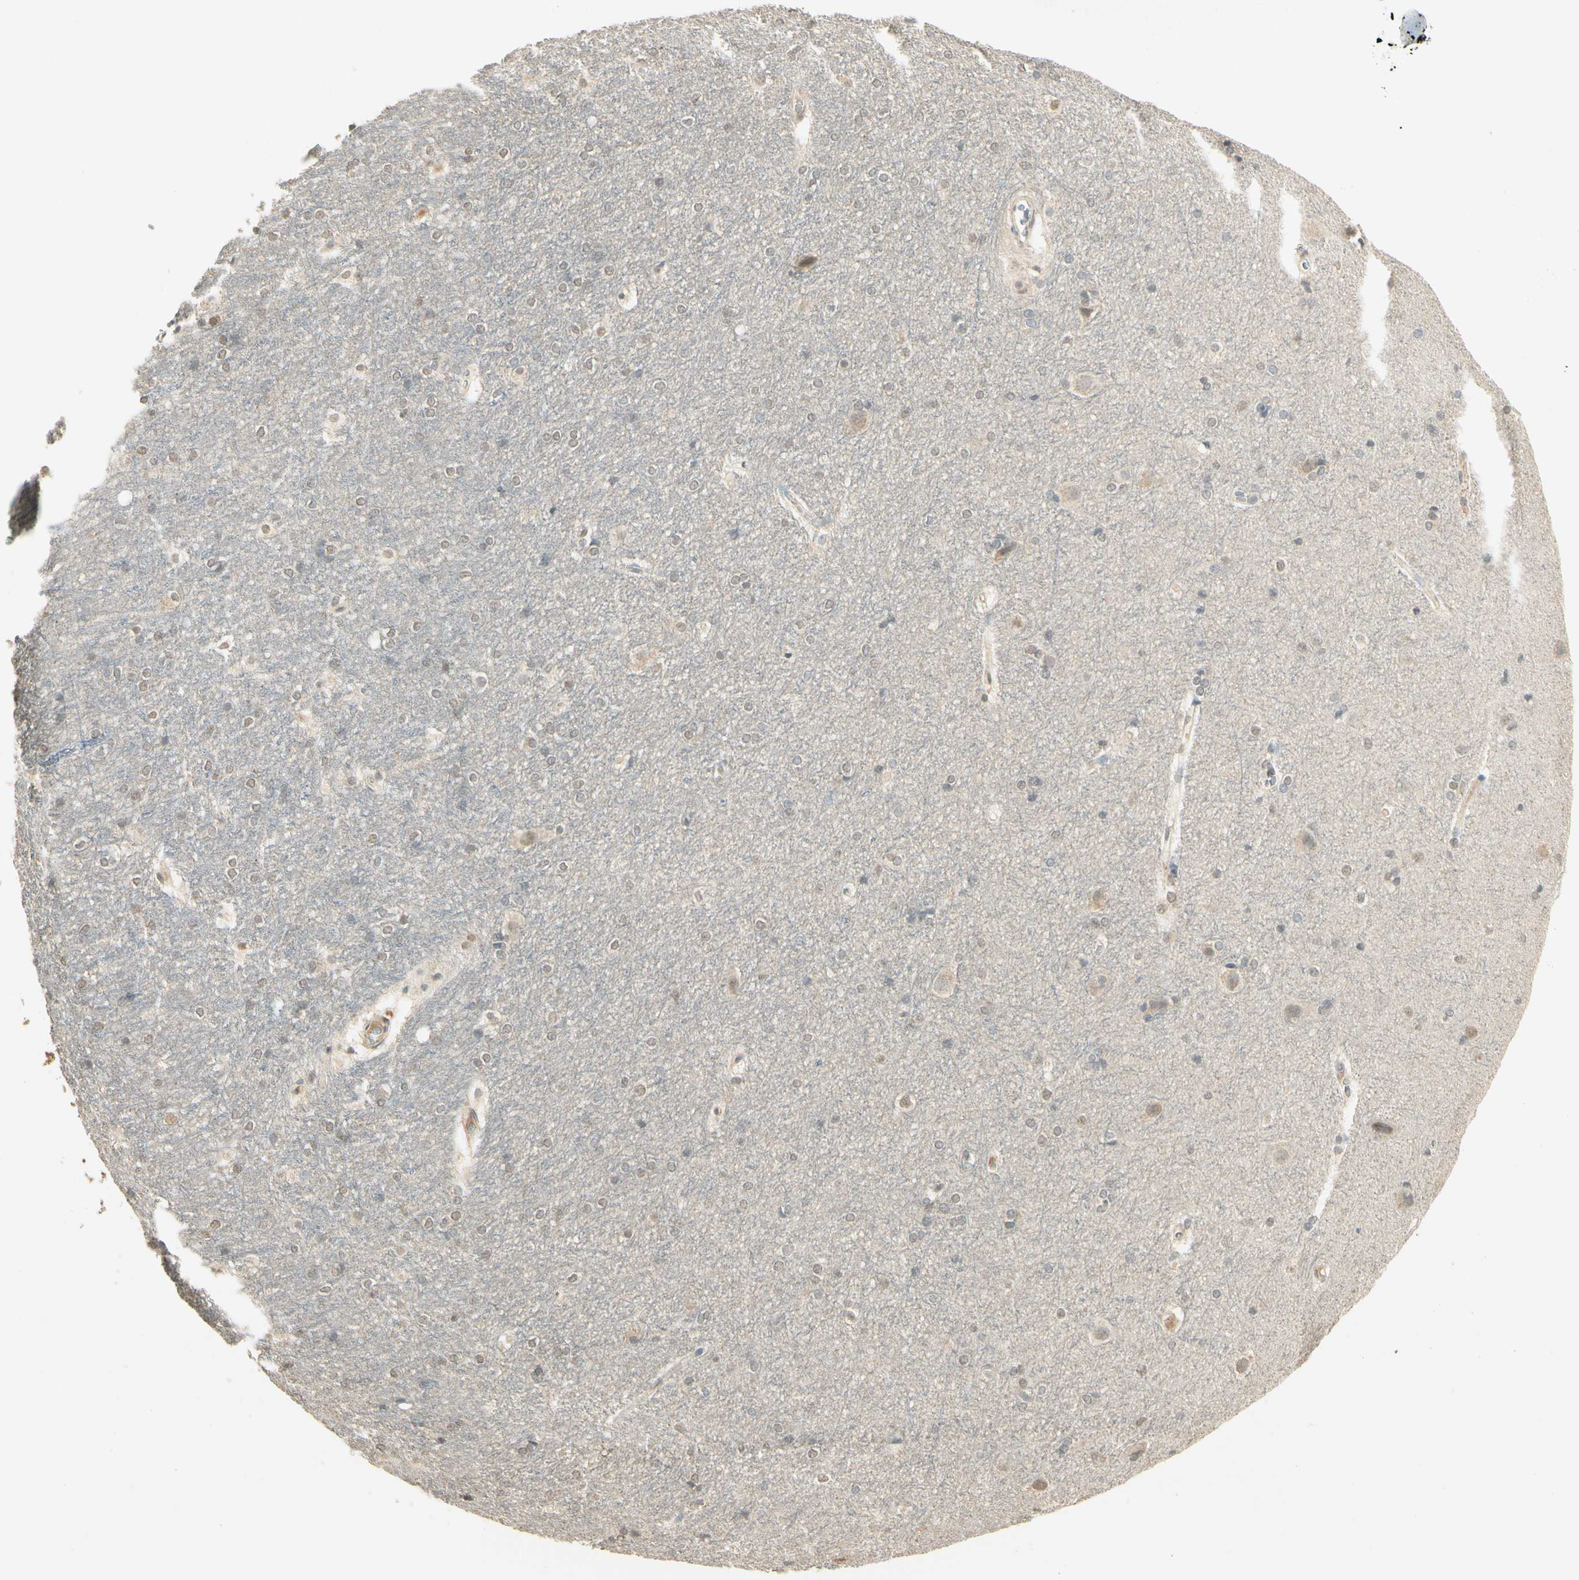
{"staining": {"intensity": "weak", "quantity": "25%-75%", "location": "nuclear"}, "tissue": "hippocampus", "cell_type": "Glial cells", "image_type": "normal", "snomed": [{"axis": "morphology", "description": "Normal tissue, NOS"}, {"axis": "topography", "description": "Hippocampus"}], "caption": "The histopathology image displays a brown stain indicating the presence of a protein in the nuclear of glial cells in hippocampus.", "gene": "SGCA", "patient": {"sex": "female", "age": 19}}